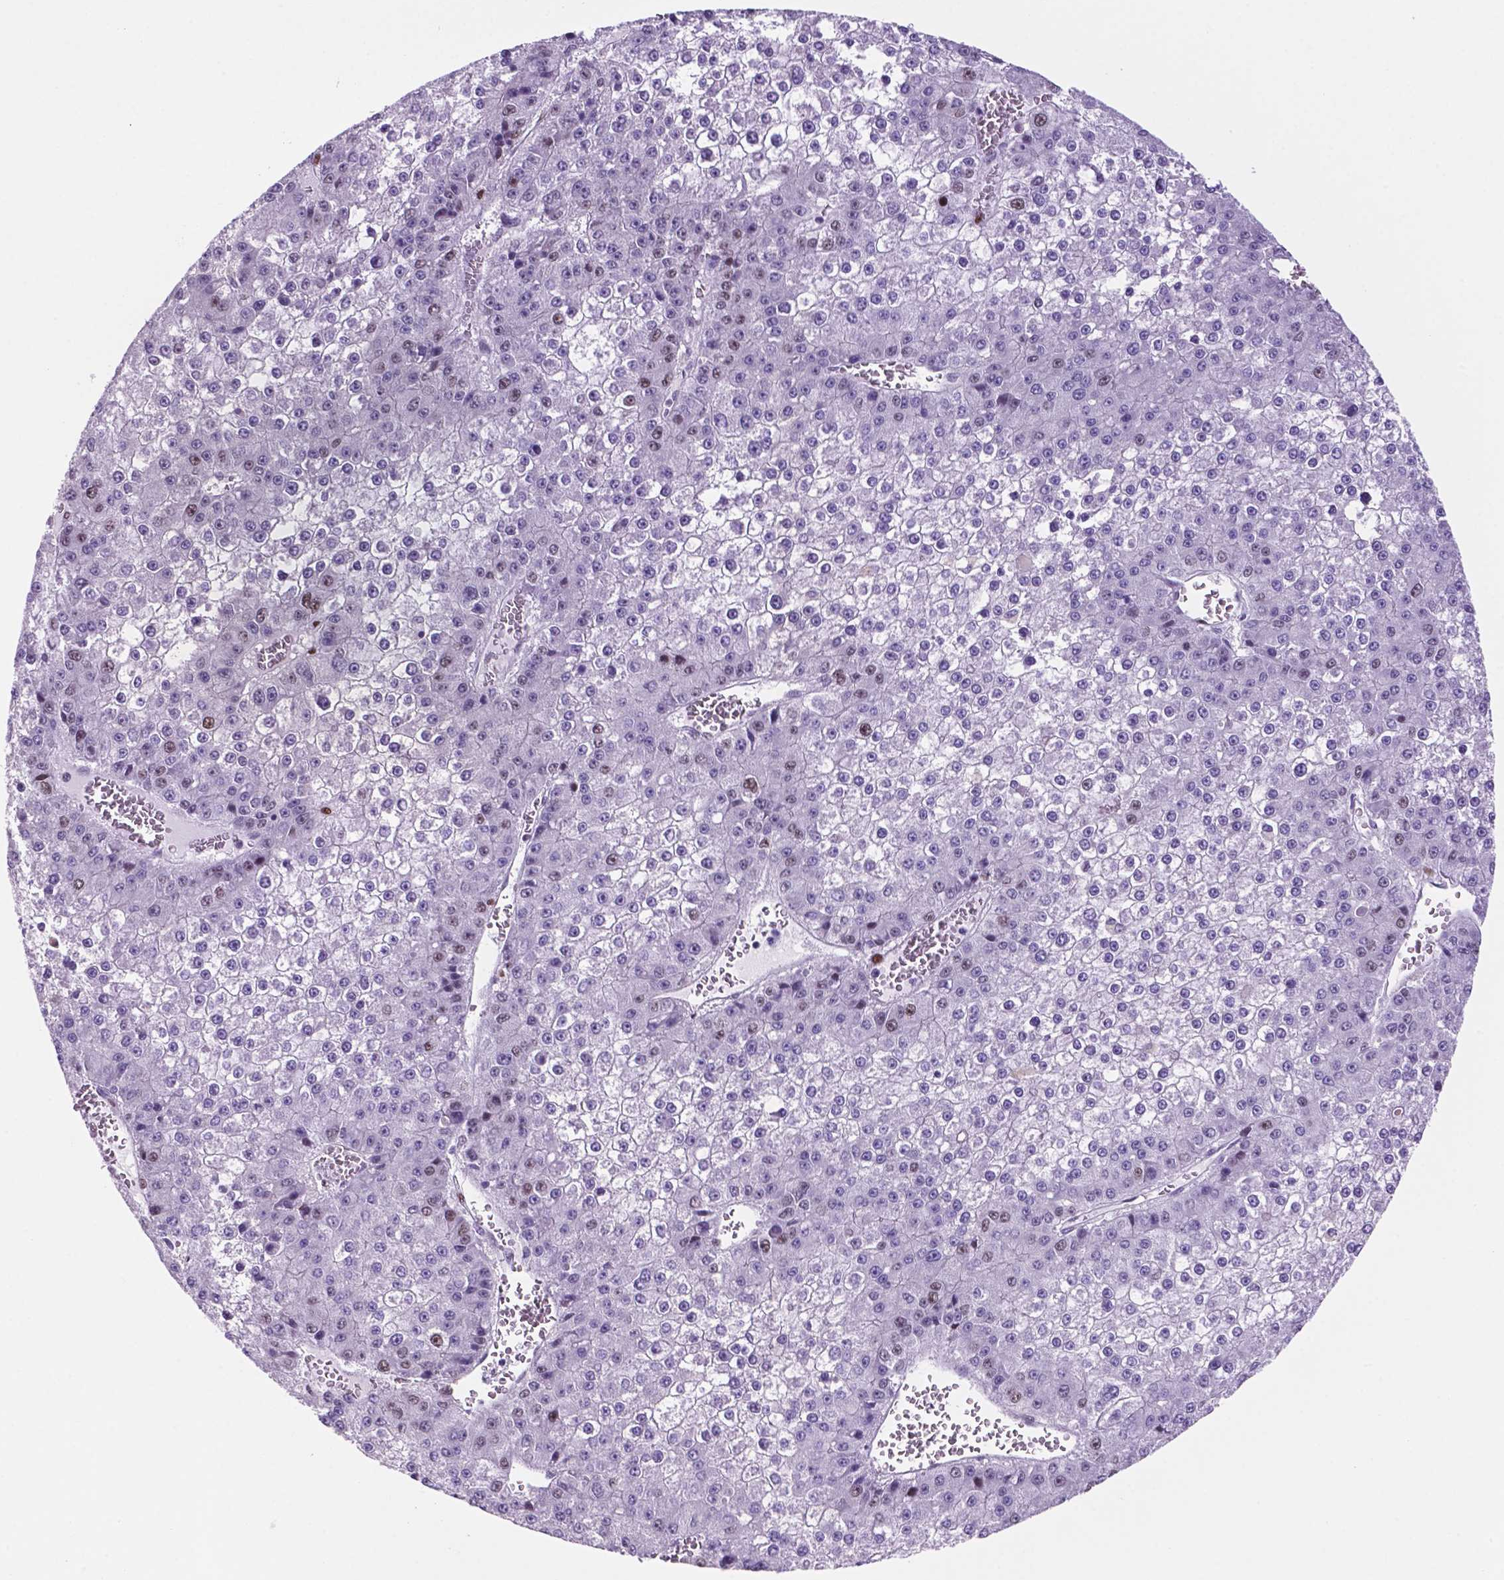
{"staining": {"intensity": "moderate", "quantity": "<25%", "location": "nuclear"}, "tissue": "liver cancer", "cell_type": "Tumor cells", "image_type": "cancer", "snomed": [{"axis": "morphology", "description": "Carcinoma, Hepatocellular, NOS"}, {"axis": "topography", "description": "Liver"}], "caption": "About <25% of tumor cells in human liver hepatocellular carcinoma exhibit moderate nuclear protein staining as visualized by brown immunohistochemical staining.", "gene": "NCAPH2", "patient": {"sex": "female", "age": 73}}